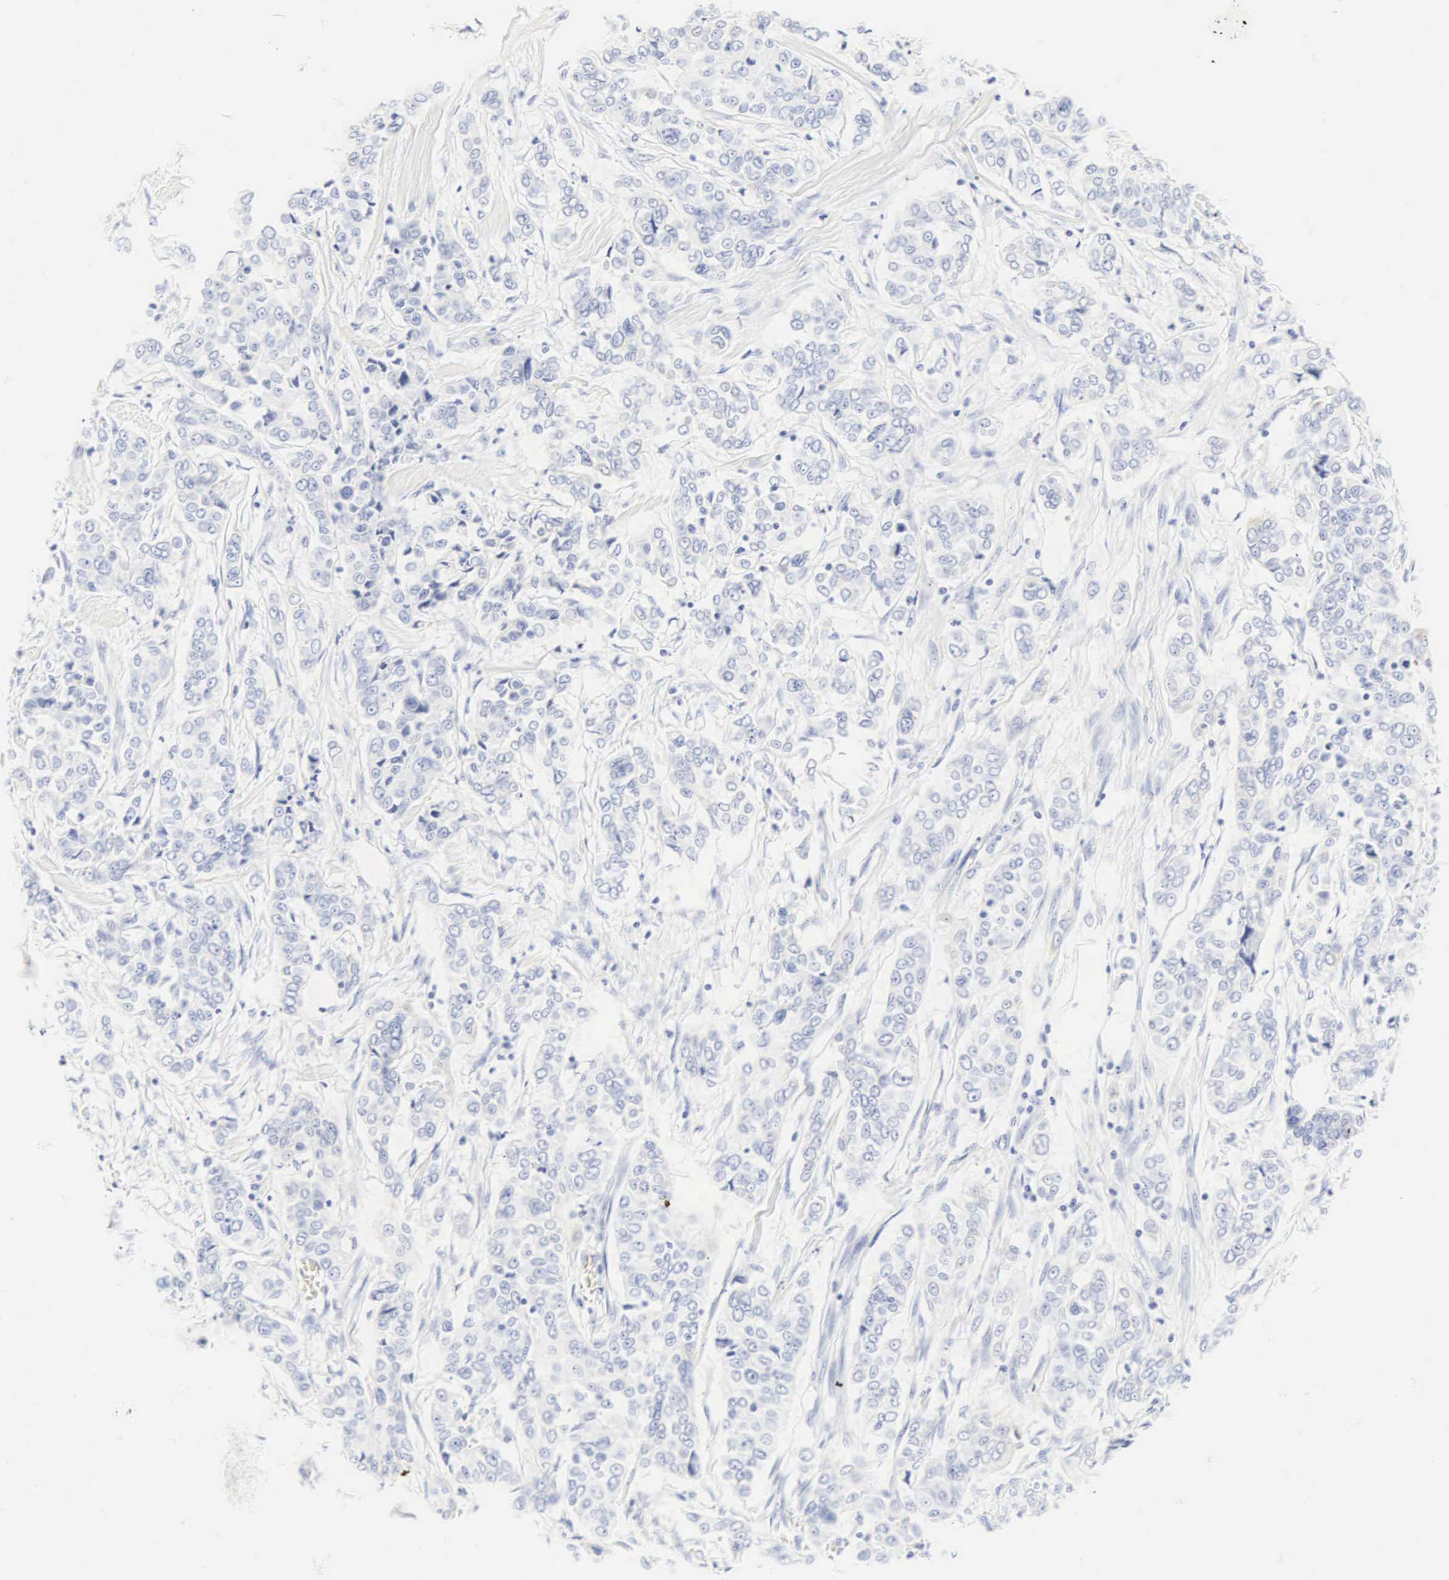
{"staining": {"intensity": "negative", "quantity": "none", "location": "none"}, "tissue": "pancreatic cancer", "cell_type": "Tumor cells", "image_type": "cancer", "snomed": [{"axis": "morphology", "description": "Adenocarcinoma, NOS"}, {"axis": "topography", "description": "Pancreas"}], "caption": "Immunohistochemistry (IHC) of pancreatic cancer (adenocarcinoma) displays no staining in tumor cells.", "gene": "CGB3", "patient": {"sex": "female", "age": 52}}